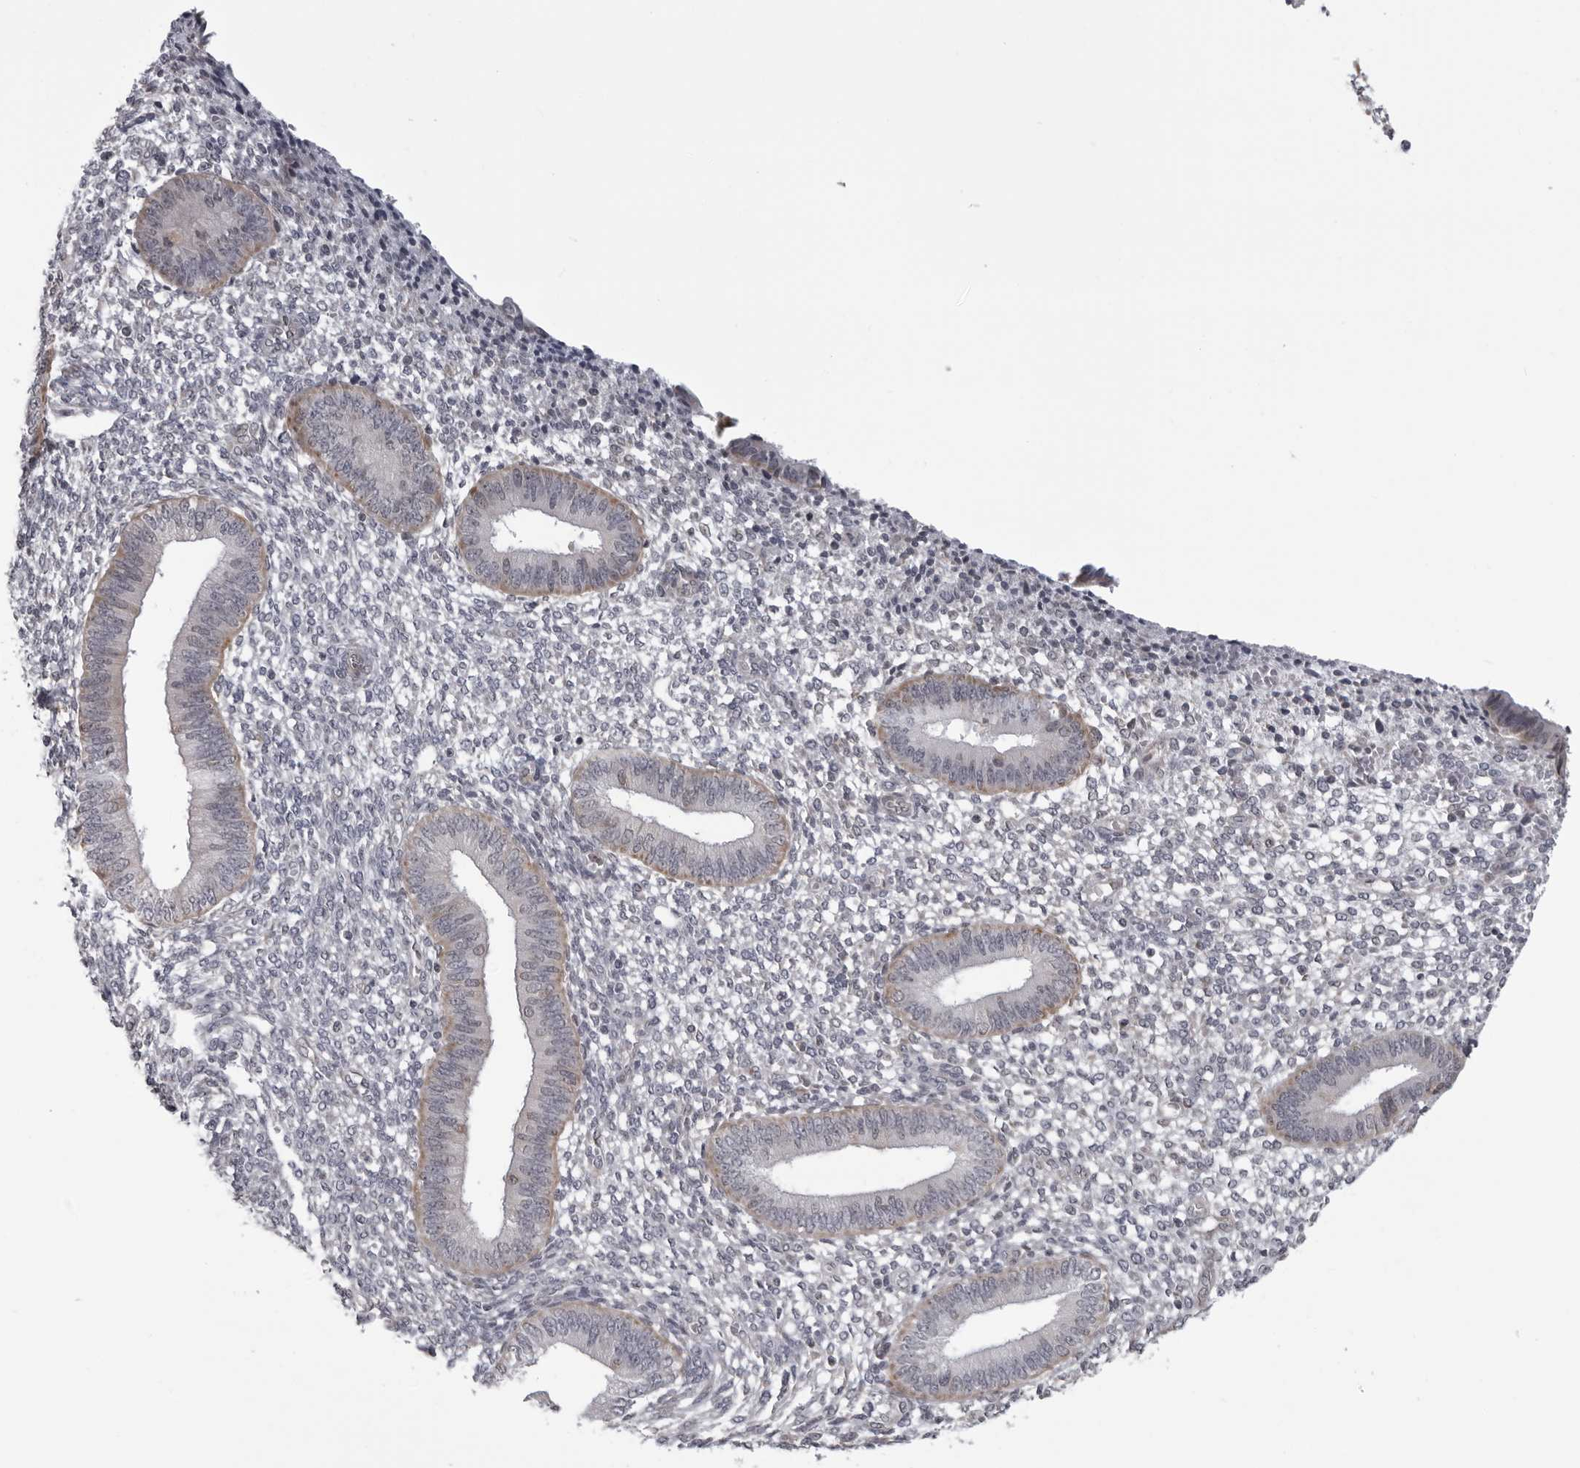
{"staining": {"intensity": "negative", "quantity": "none", "location": "none"}, "tissue": "endometrium", "cell_type": "Cells in endometrial stroma", "image_type": "normal", "snomed": [{"axis": "morphology", "description": "Normal tissue, NOS"}, {"axis": "topography", "description": "Endometrium"}], "caption": "Endometrium was stained to show a protein in brown. There is no significant positivity in cells in endometrial stroma. Nuclei are stained in blue.", "gene": "RTCA", "patient": {"sex": "female", "age": 46}}